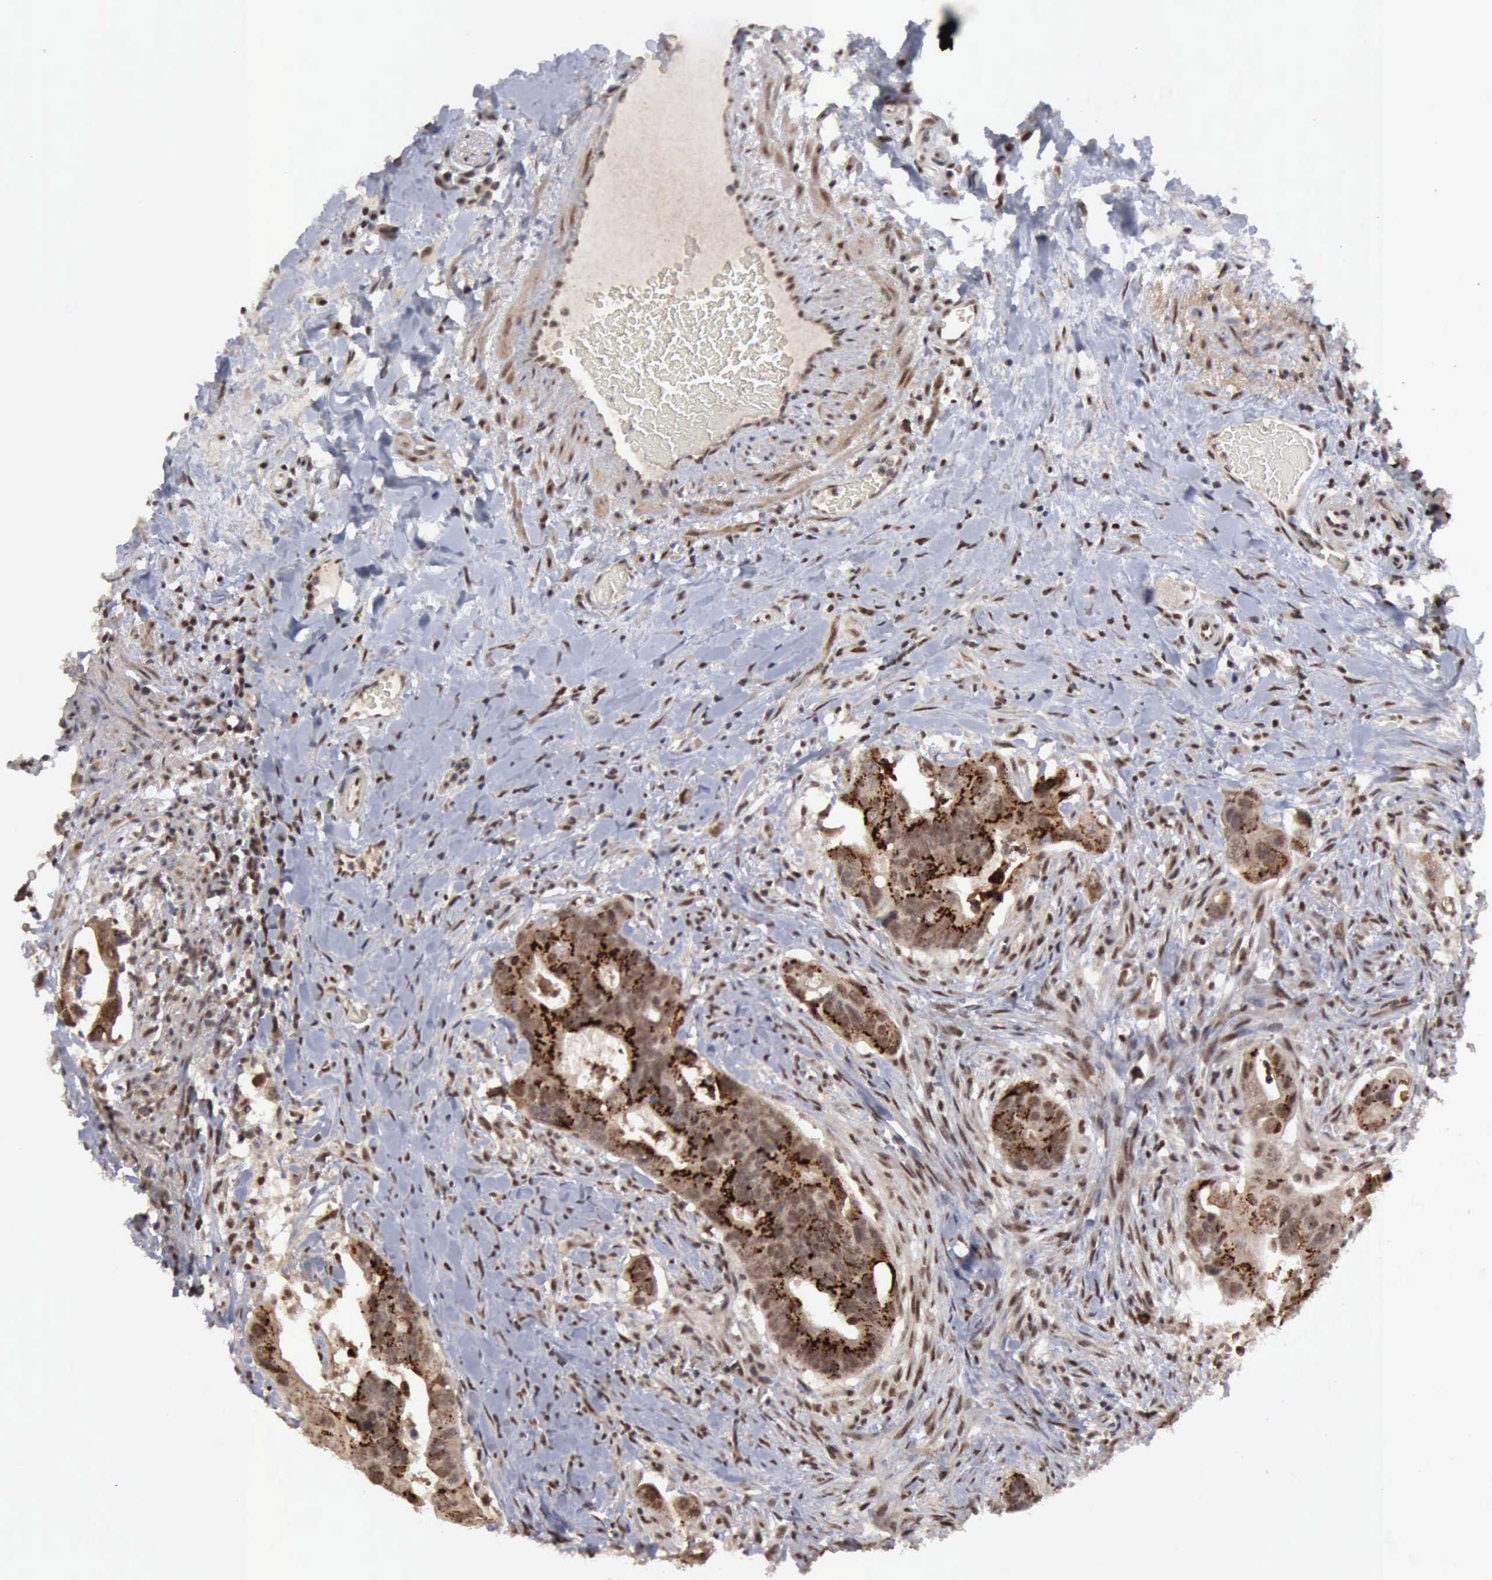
{"staining": {"intensity": "moderate", "quantity": ">75%", "location": "cytoplasmic/membranous"}, "tissue": "colorectal cancer", "cell_type": "Tumor cells", "image_type": "cancer", "snomed": [{"axis": "morphology", "description": "Adenocarcinoma, NOS"}, {"axis": "topography", "description": "Rectum"}], "caption": "A brown stain highlights moderate cytoplasmic/membranous staining of a protein in colorectal cancer tumor cells.", "gene": "CDKN2A", "patient": {"sex": "male", "age": 53}}